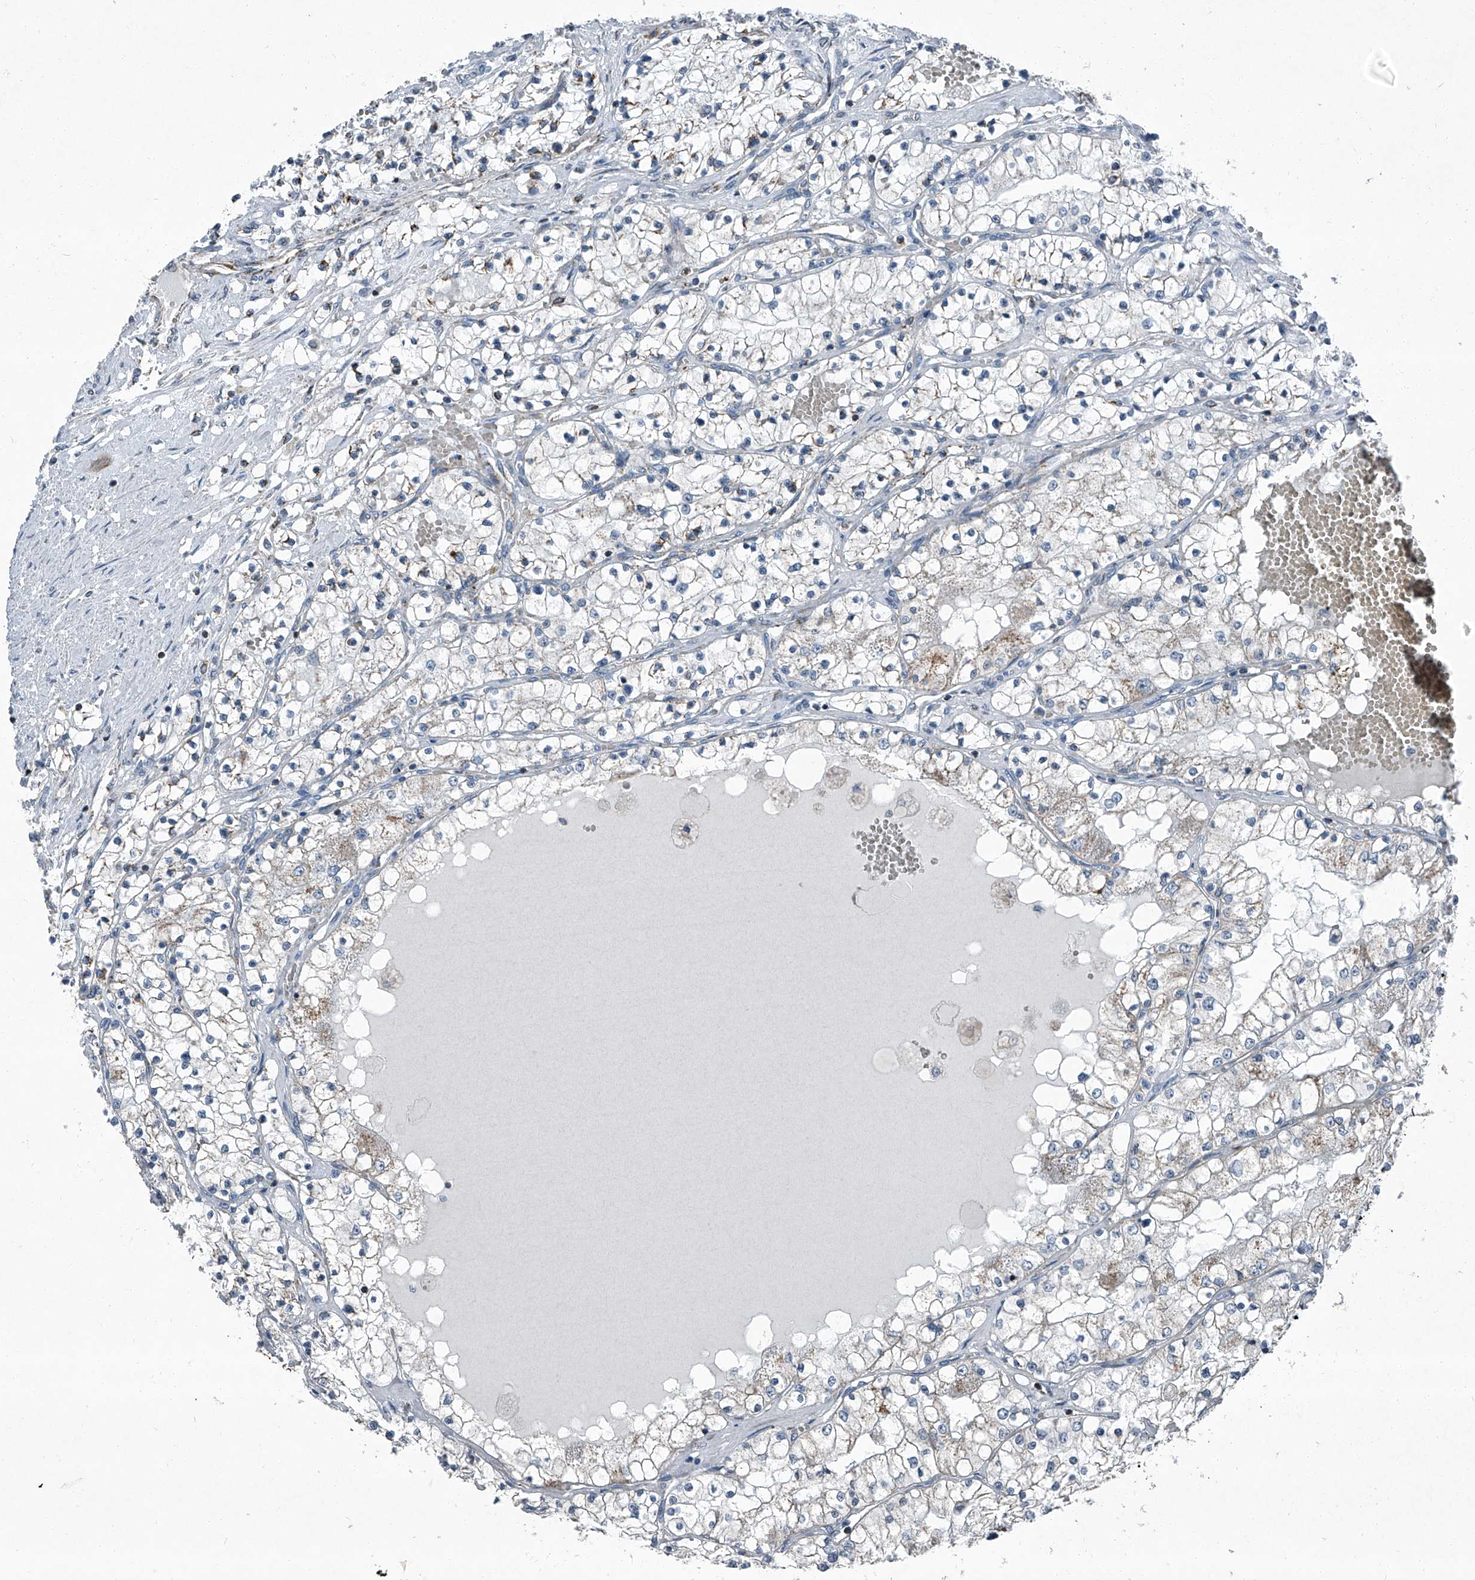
{"staining": {"intensity": "weak", "quantity": "<25%", "location": "cytoplasmic/membranous"}, "tissue": "renal cancer", "cell_type": "Tumor cells", "image_type": "cancer", "snomed": [{"axis": "morphology", "description": "Normal tissue, NOS"}, {"axis": "morphology", "description": "Adenocarcinoma, NOS"}, {"axis": "topography", "description": "Kidney"}], "caption": "High power microscopy photomicrograph of an immunohistochemistry (IHC) histopathology image of renal cancer, revealing no significant expression in tumor cells.", "gene": "CHRNA7", "patient": {"sex": "male", "age": 68}}